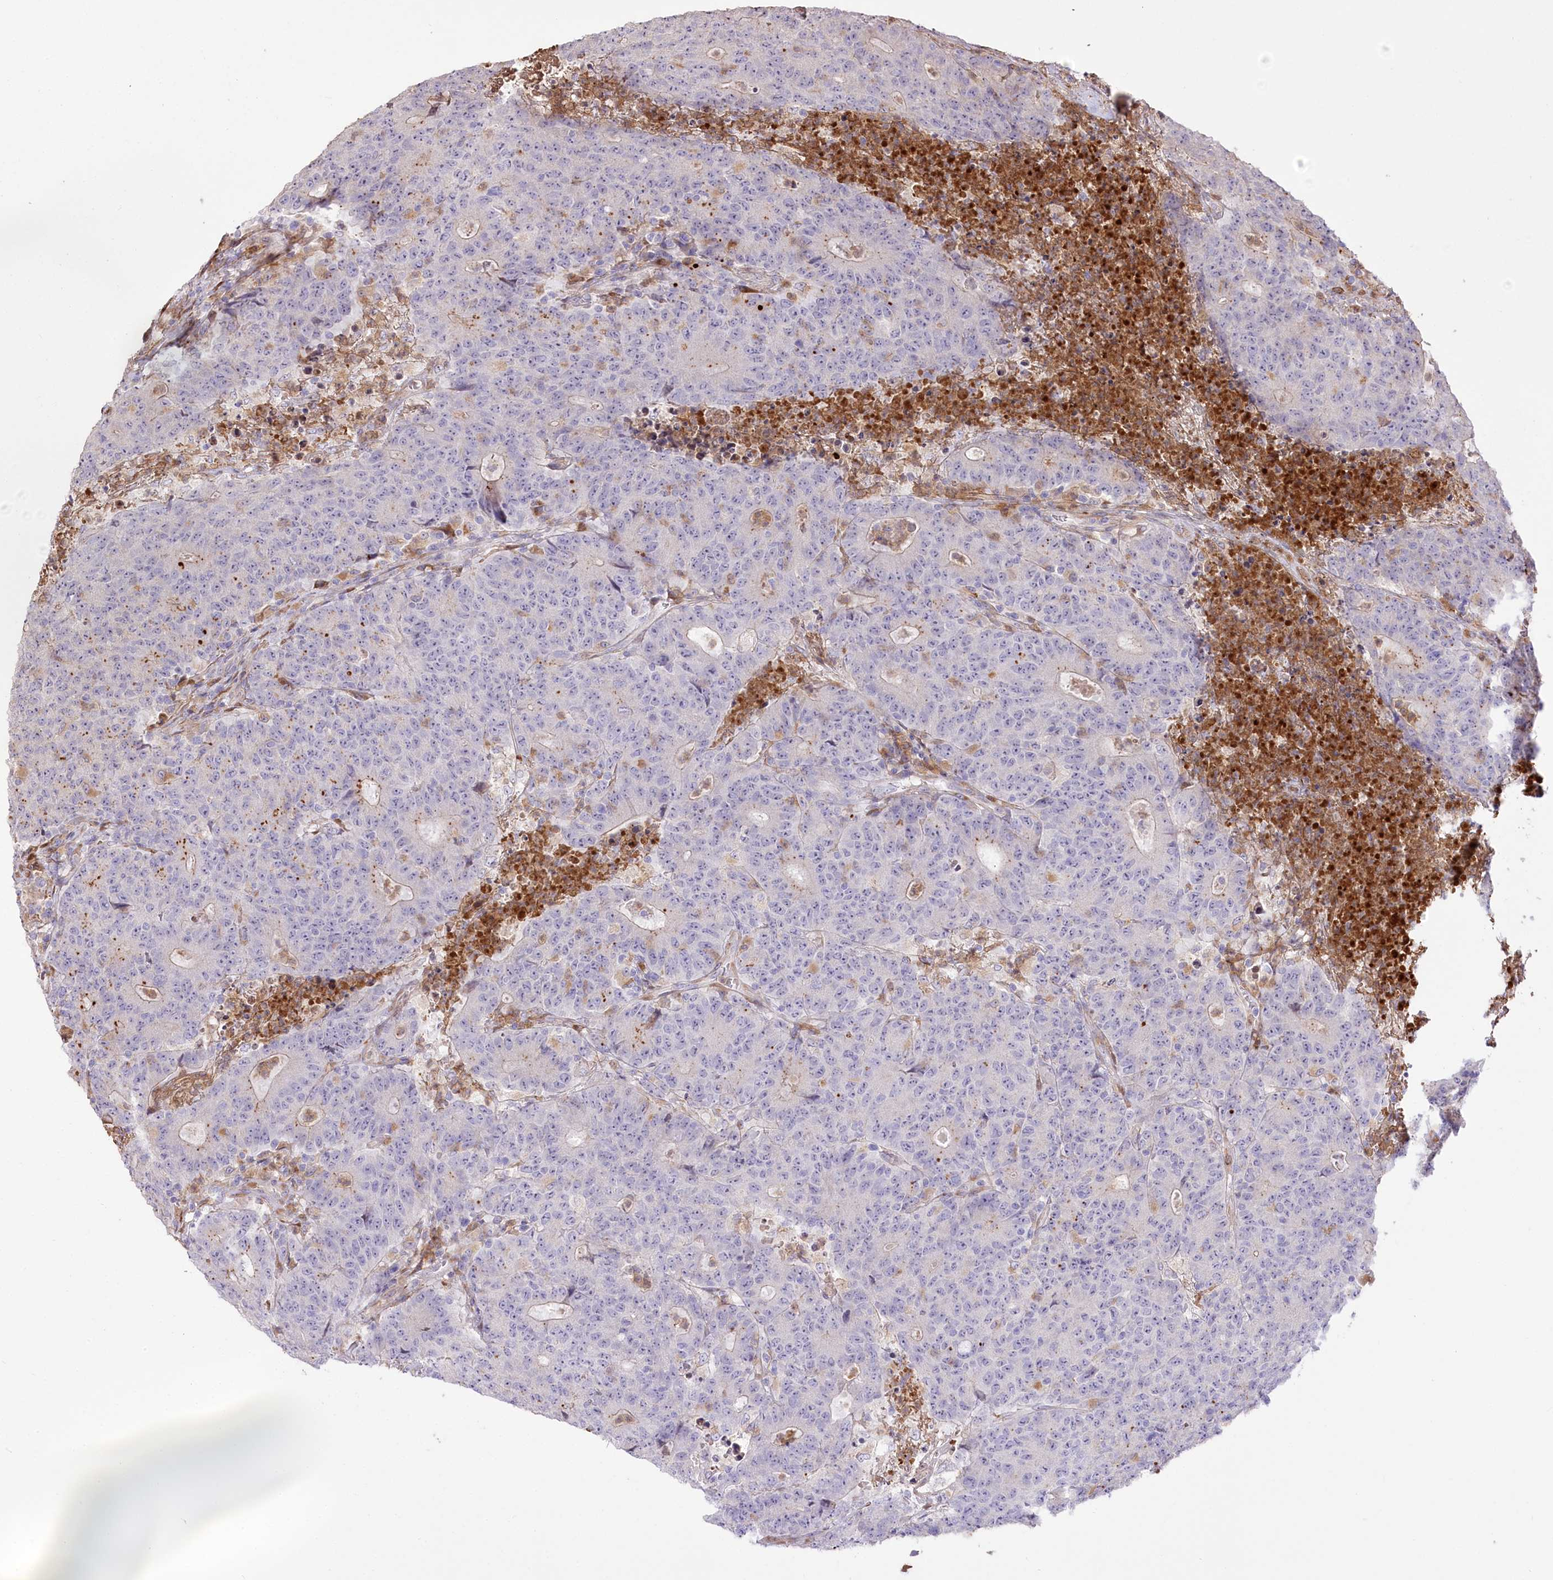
{"staining": {"intensity": "negative", "quantity": "none", "location": "none"}, "tissue": "colorectal cancer", "cell_type": "Tumor cells", "image_type": "cancer", "snomed": [{"axis": "morphology", "description": "Adenocarcinoma, NOS"}, {"axis": "topography", "description": "Colon"}], "caption": "The histopathology image displays no staining of tumor cells in colorectal adenocarcinoma.", "gene": "RNF24", "patient": {"sex": "female", "age": 75}}